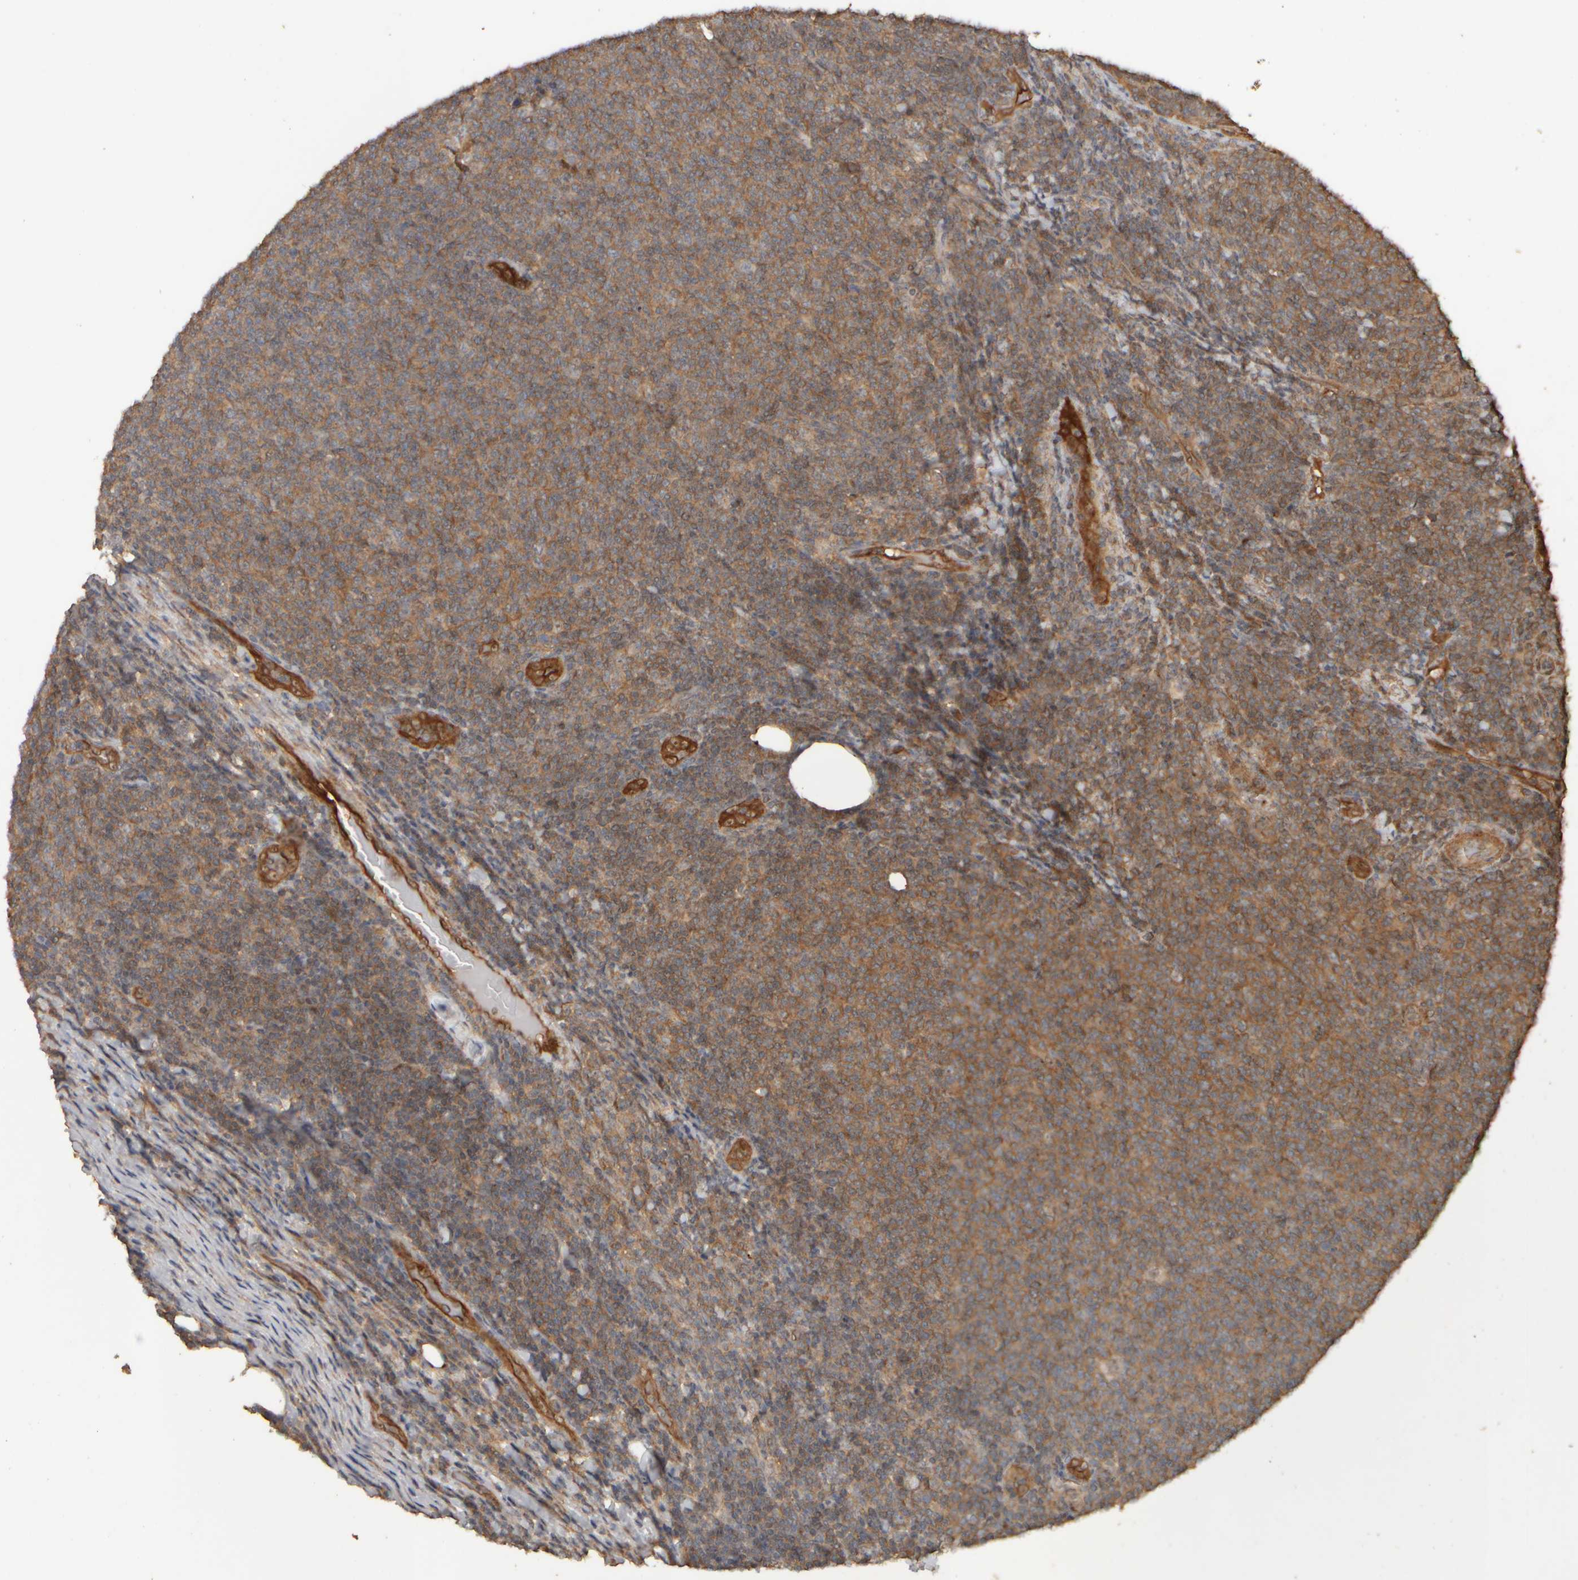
{"staining": {"intensity": "moderate", "quantity": ">75%", "location": "cytoplasmic/membranous"}, "tissue": "lymphoma", "cell_type": "Tumor cells", "image_type": "cancer", "snomed": [{"axis": "morphology", "description": "Malignant lymphoma, non-Hodgkin's type, Low grade"}, {"axis": "topography", "description": "Lymph node"}], "caption": "This image reveals immunohistochemistry staining of human lymphoma, with medium moderate cytoplasmic/membranous positivity in approximately >75% of tumor cells.", "gene": "SPHK1", "patient": {"sex": "male", "age": 66}}